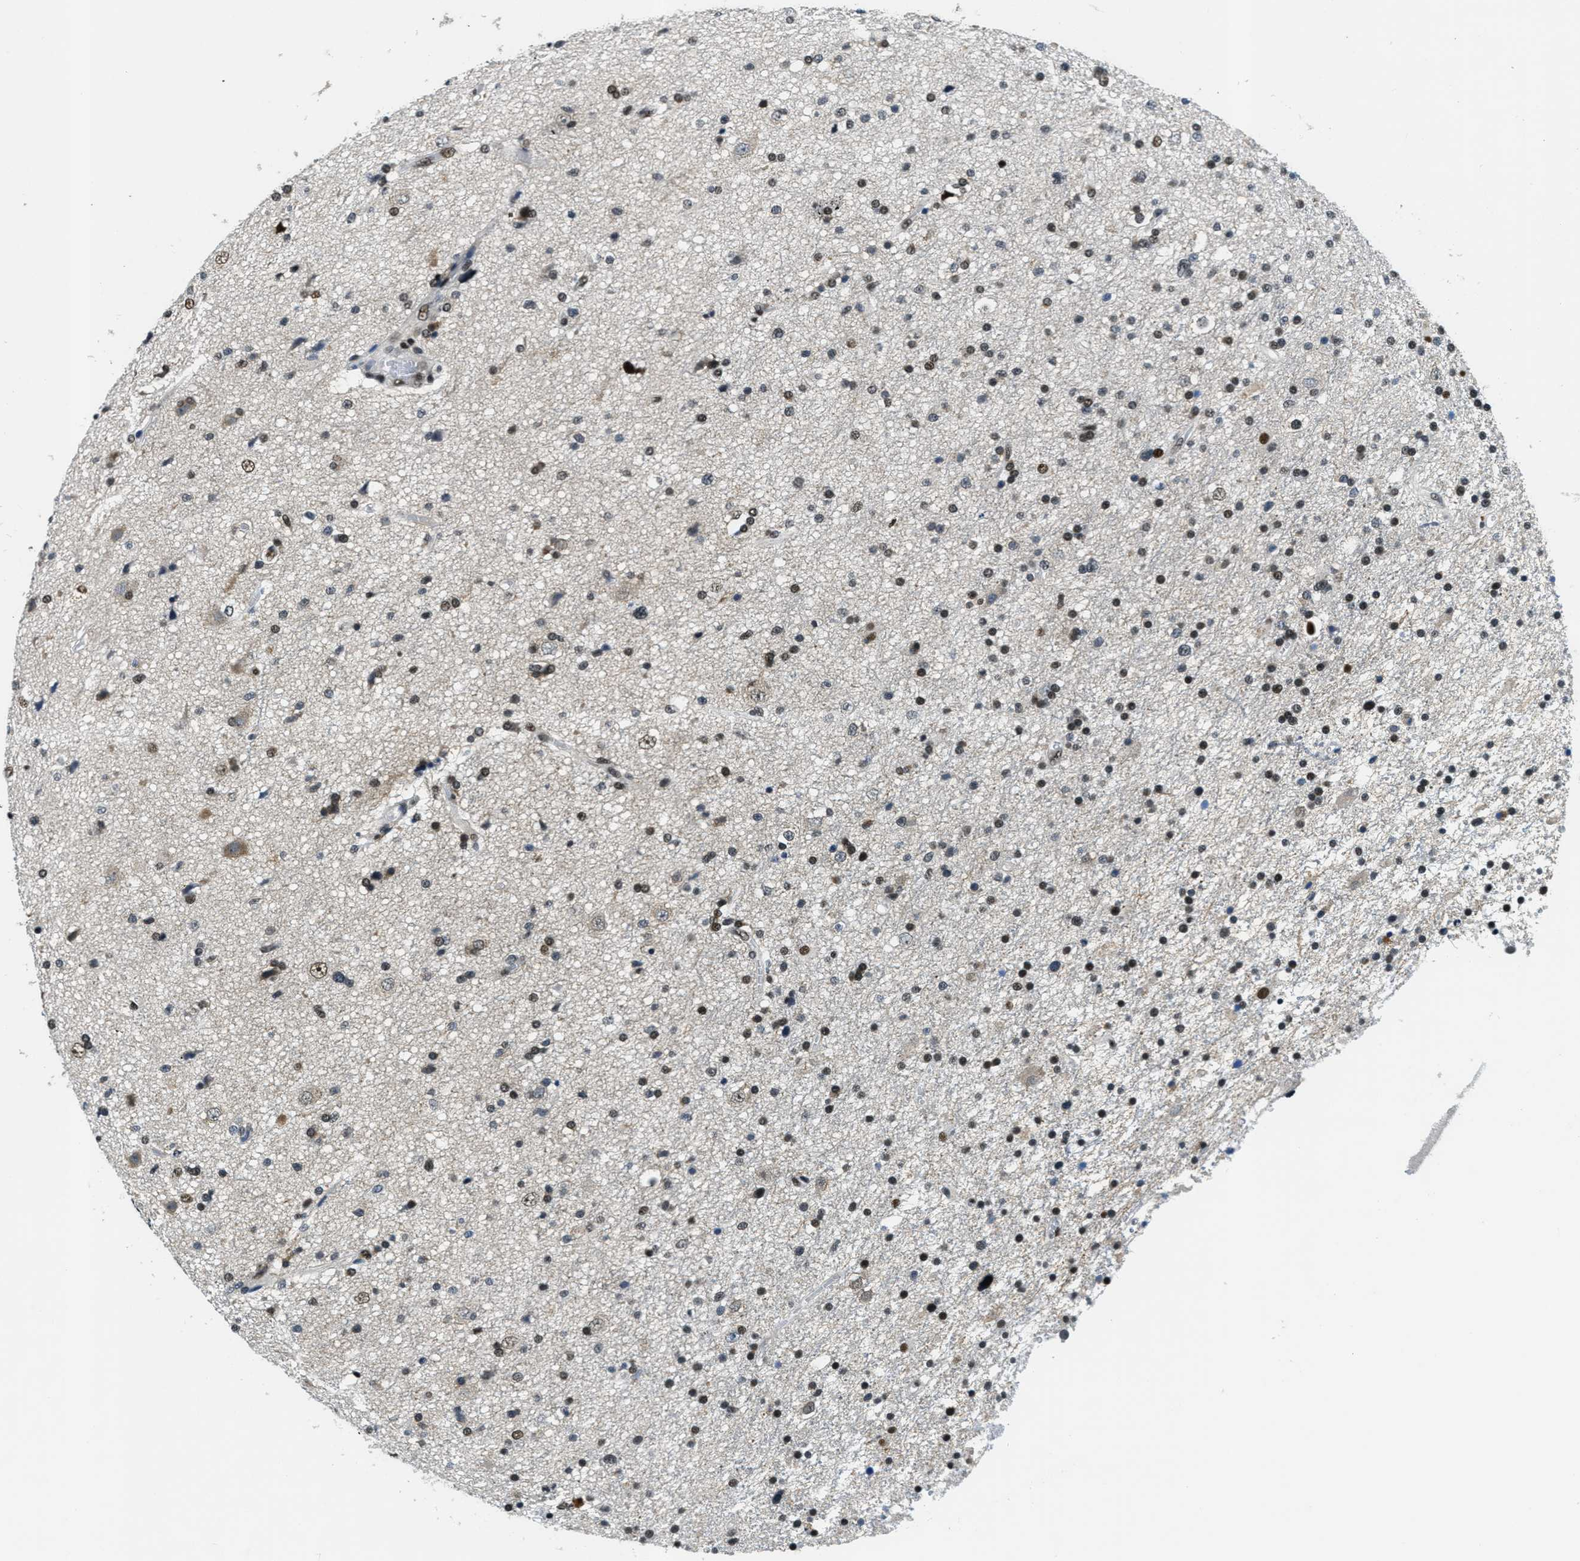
{"staining": {"intensity": "strong", "quantity": "25%-75%", "location": "nuclear"}, "tissue": "glioma", "cell_type": "Tumor cells", "image_type": "cancer", "snomed": [{"axis": "morphology", "description": "Glioma, malignant, High grade"}, {"axis": "topography", "description": "Brain"}], "caption": "Malignant high-grade glioma was stained to show a protein in brown. There is high levels of strong nuclear staining in about 25%-75% of tumor cells.", "gene": "SSB", "patient": {"sex": "male", "age": 33}}